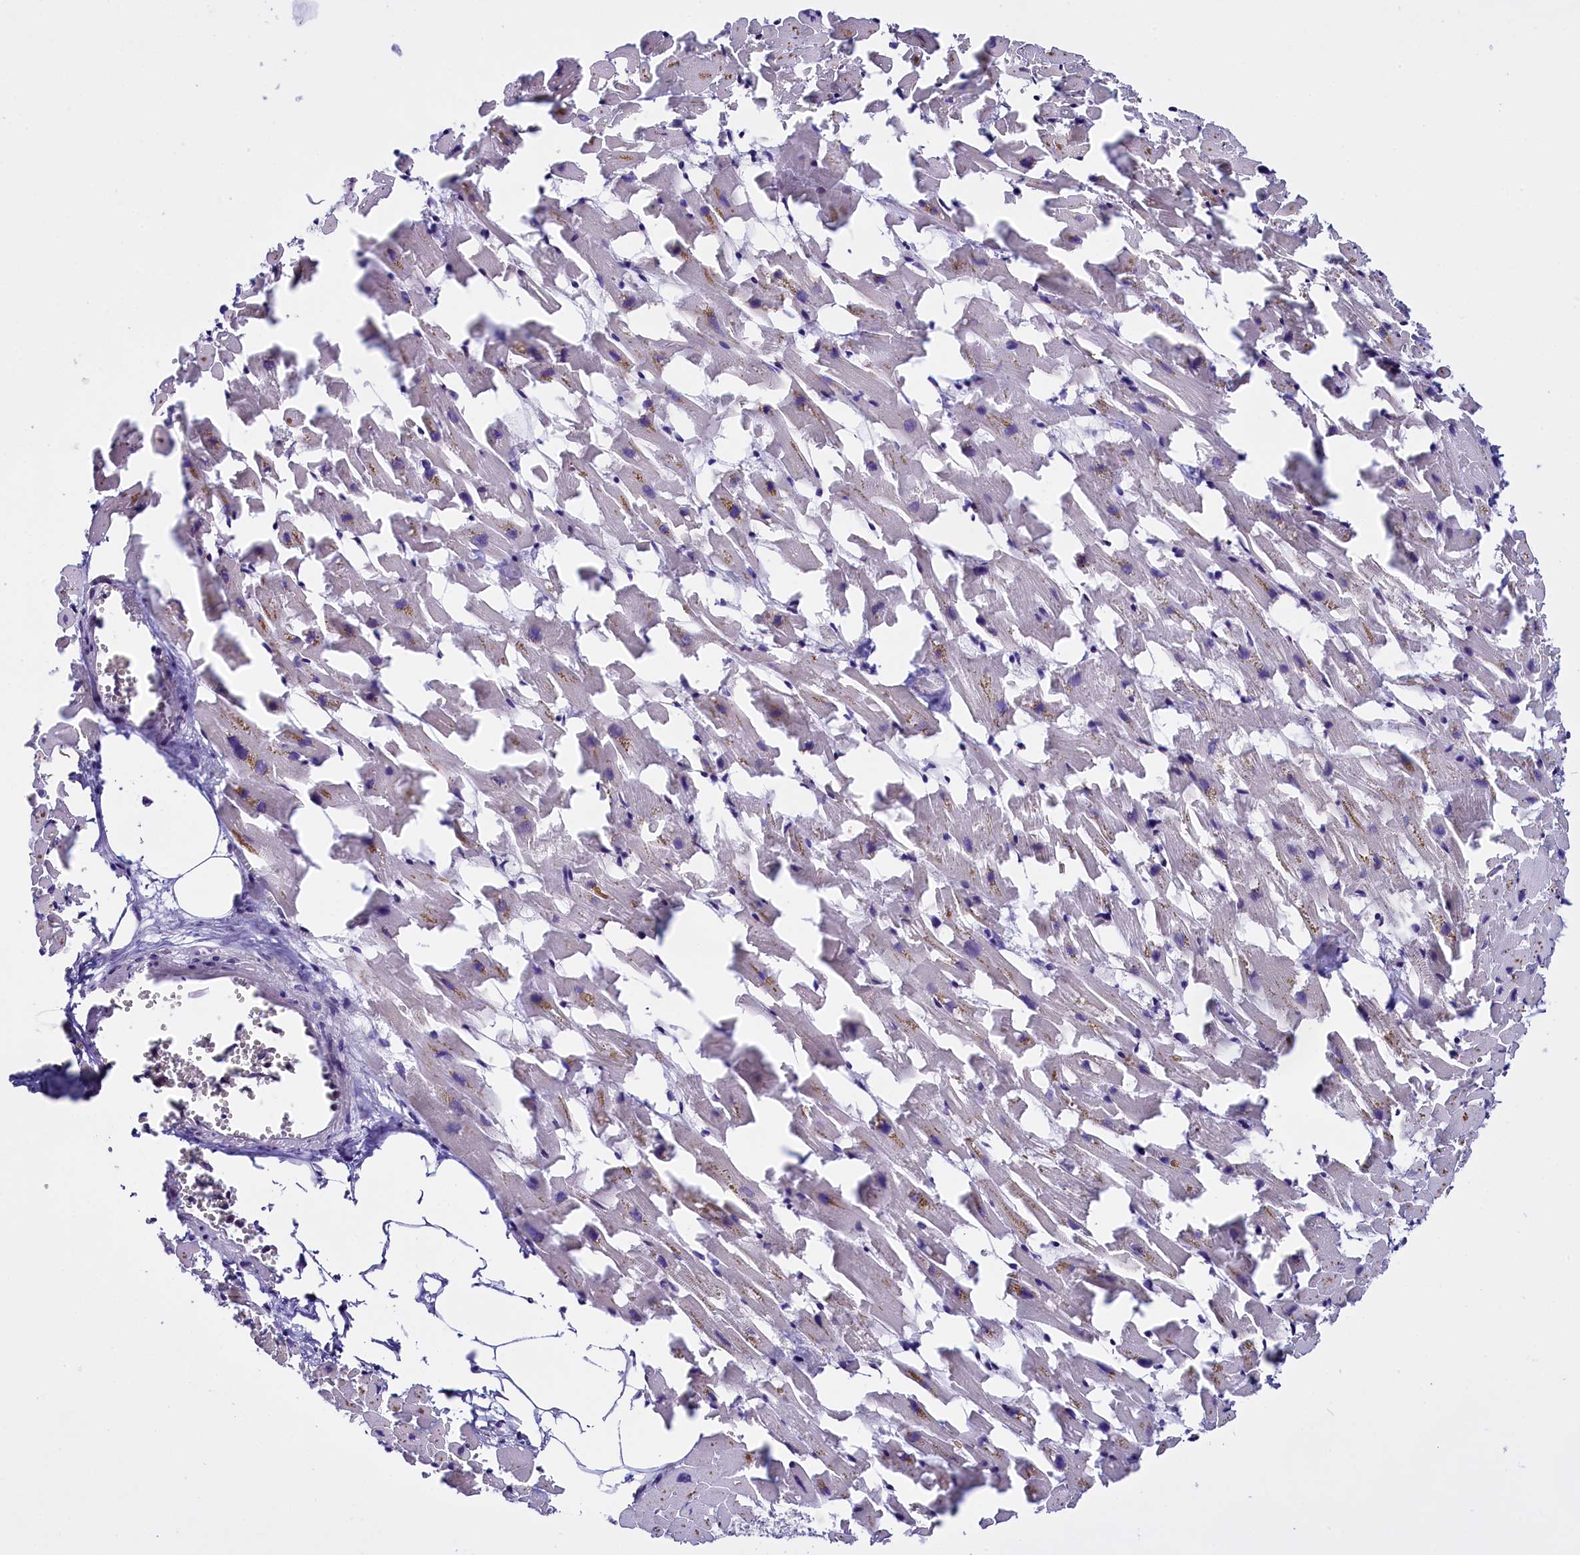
{"staining": {"intensity": "weak", "quantity": "<25%", "location": "cytoplasmic/membranous"}, "tissue": "heart muscle", "cell_type": "Cardiomyocytes", "image_type": "normal", "snomed": [{"axis": "morphology", "description": "Normal tissue, NOS"}, {"axis": "topography", "description": "Heart"}], "caption": "This image is of unremarkable heart muscle stained with immunohistochemistry to label a protein in brown with the nuclei are counter-stained blue. There is no positivity in cardiomyocytes.", "gene": "UACA", "patient": {"sex": "female", "age": 64}}